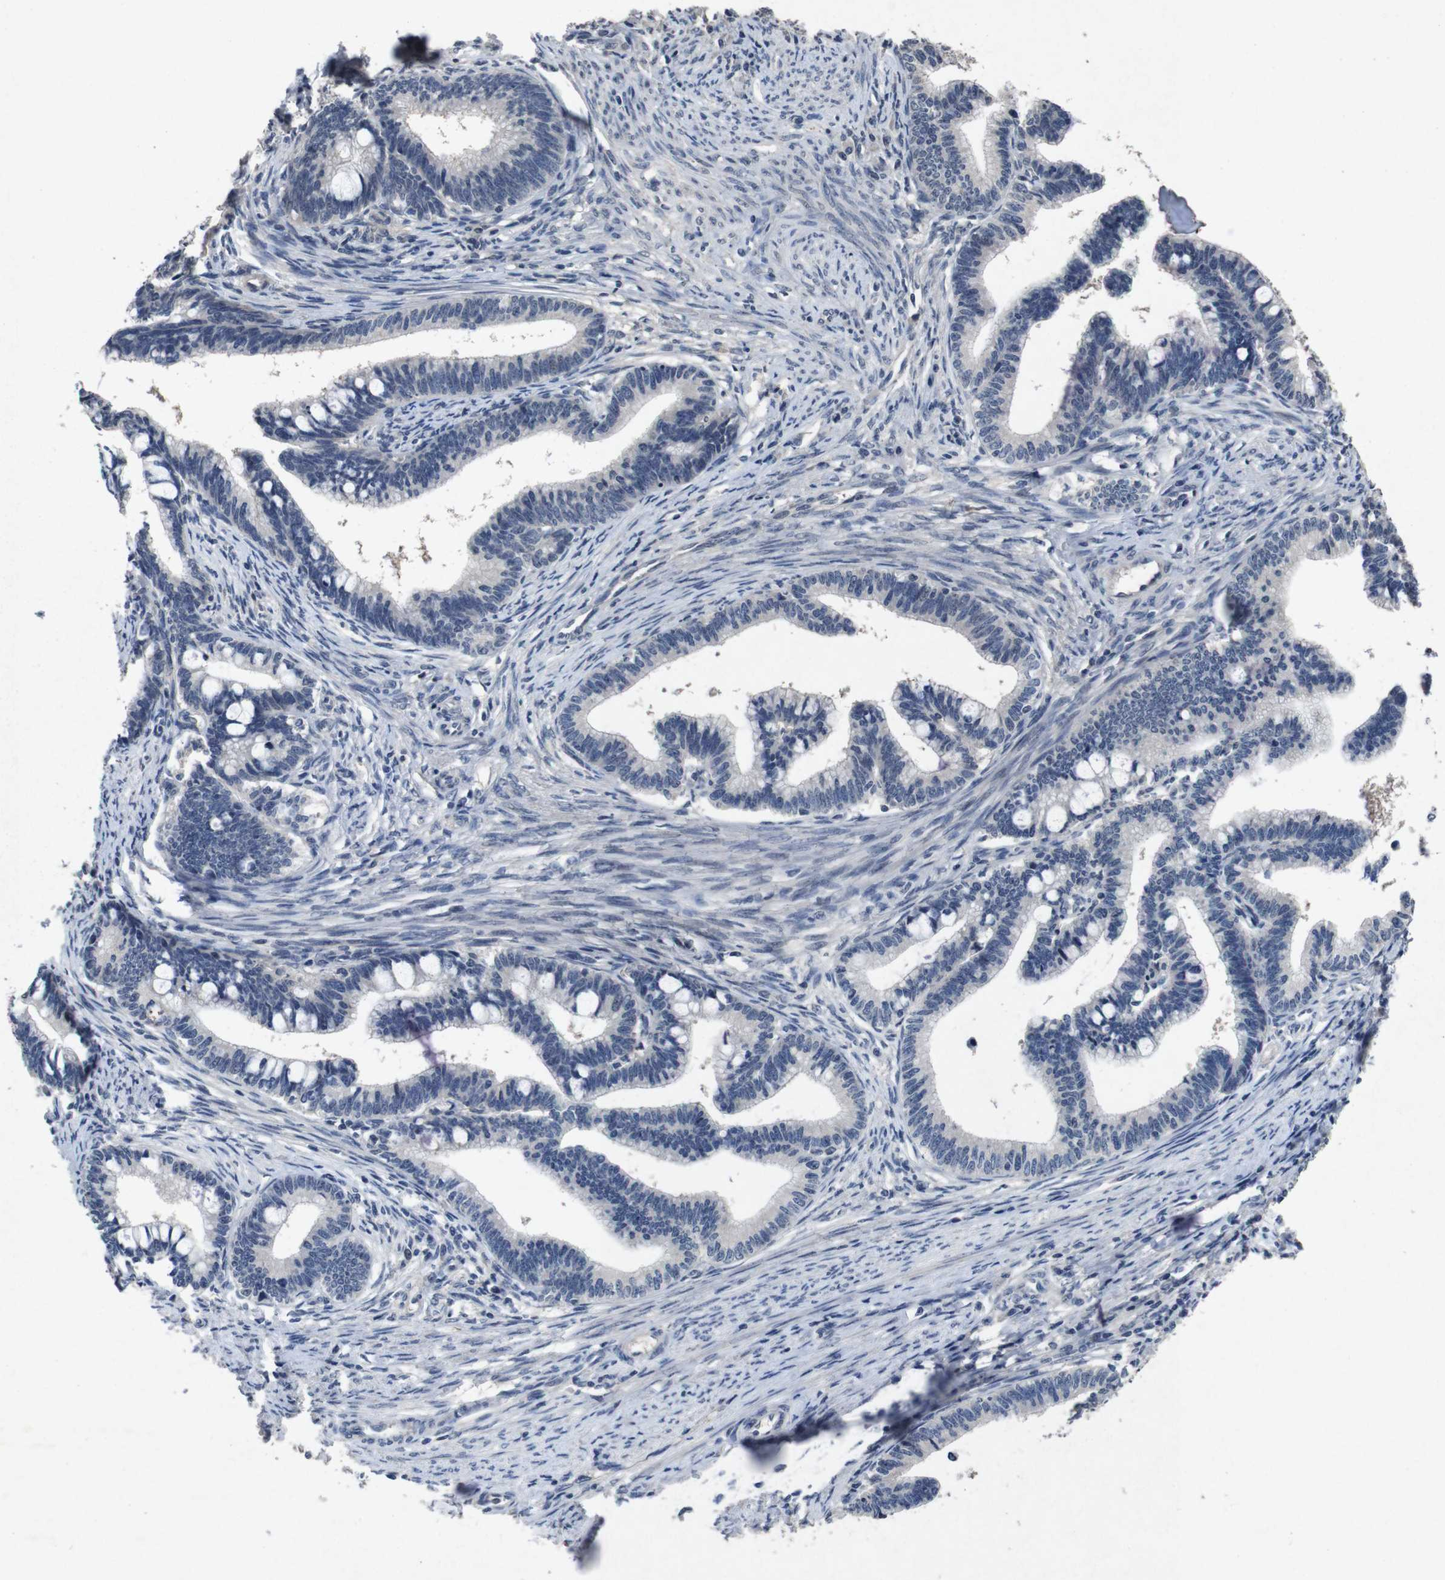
{"staining": {"intensity": "negative", "quantity": "none", "location": "none"}, "tissue": "cervical cancer", "cell_type": "Tumor cells", "image_type": "cancer", "snomed": [{"axis": "morphology", "description": "Adenocarcinoma, NOS"}, {"axis": "topography", "description": "Cervix"}], "caption": "Immunohistochemistry (IHC) photomicrograph of cervical cancer stained for a protein (brown), which displays no expression in tumor cells.", "gene": "AKT3", "patient": {"sex": "female", "age": 36}}